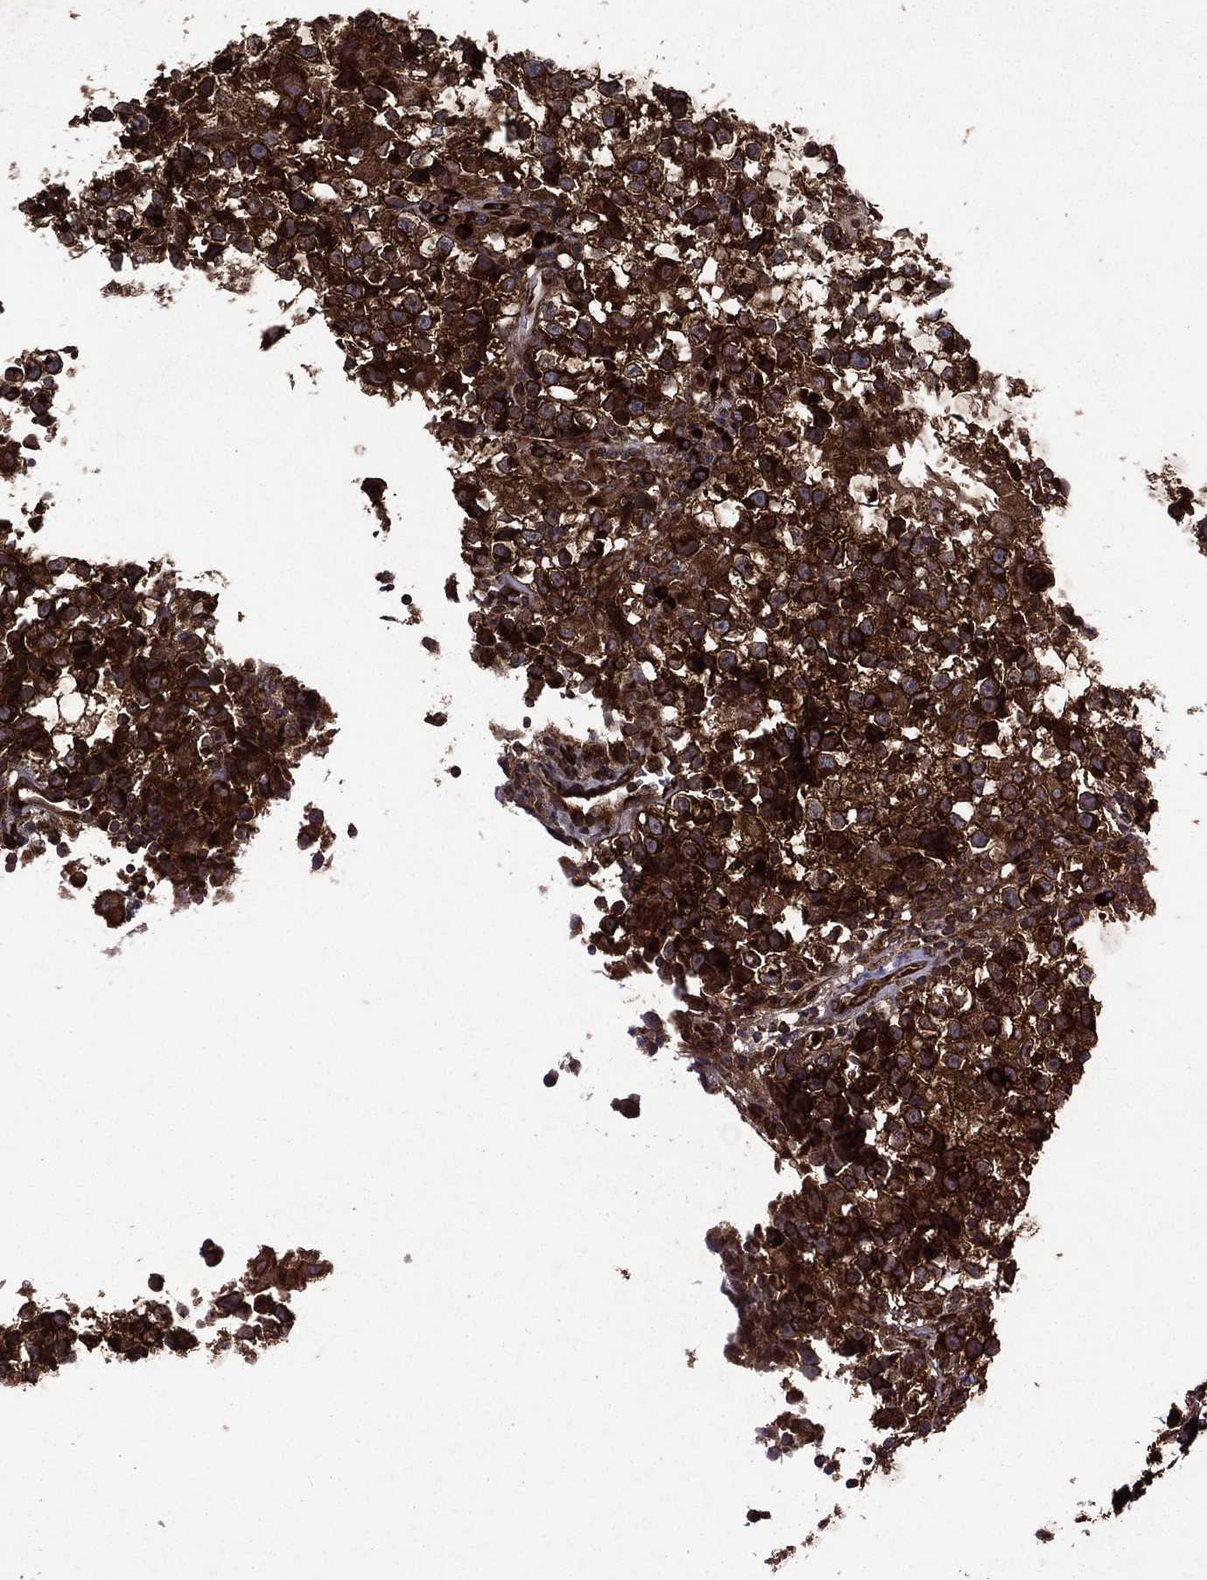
{"staining": {"intensity": "strong", "quantity": ">75%", "location": "cytoplasmic/membranous"}, "tissue": "testis cancer", "cell_type": "Tumor cells", "image_type": "cancer", "snomed": [{"axis": "morphology", "description": "Seminoma, NOS"}, {"axis": "topography", "description": "Testis"}], "caption": "Protein staining exhibits strong cytoplasmic/membranous staining in approximately >75% of tumor cells in testis cancer.", "gene": "EIF2B4", "patient": {"sex": "male", "age": 31}}